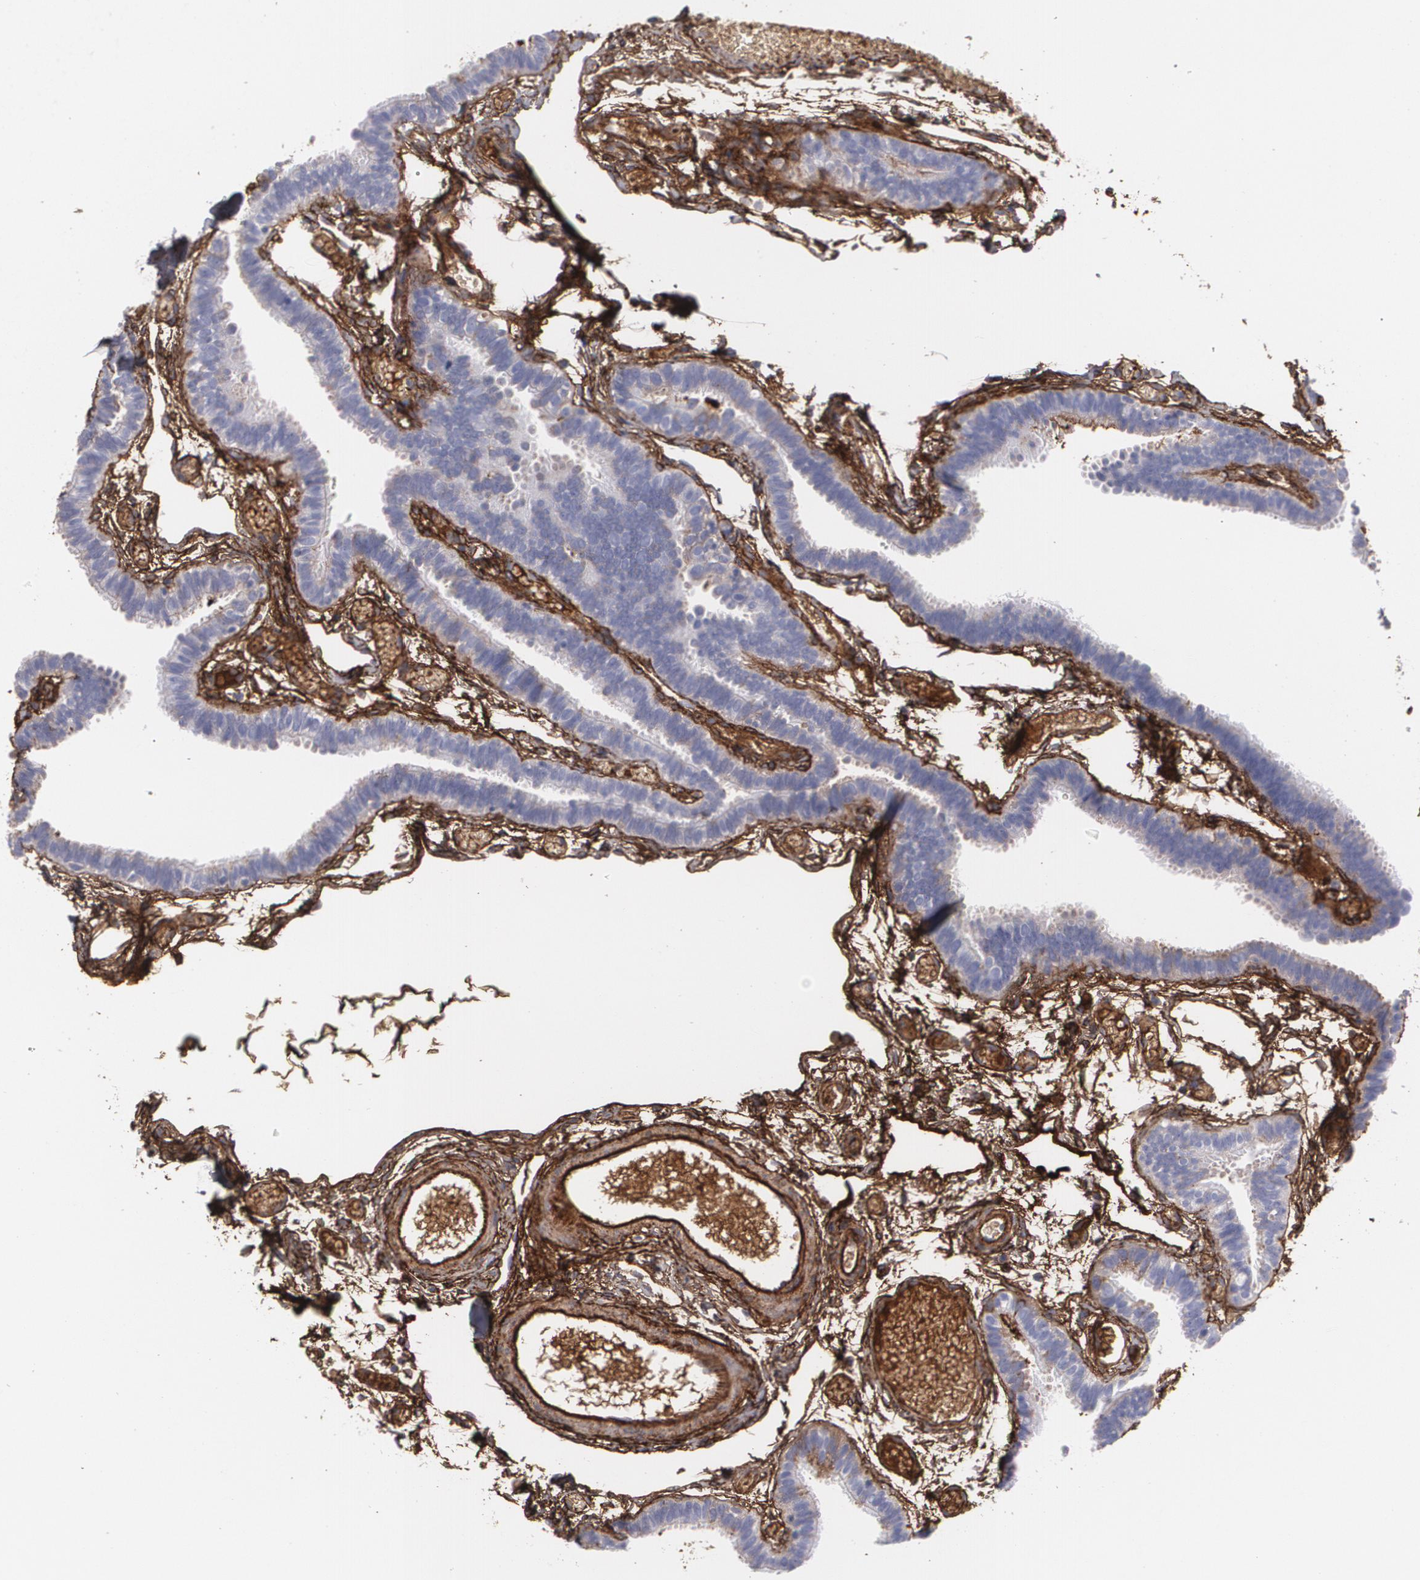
{"staining": {"intensity": "weak", "quantity": "<25%", "location": "cytoplasmic/membranous"}, "tissue": "fallopian tube", "cell_type": "Glandular cells", "image_type": "normal", "snomed": [{"axis": "morphology", "description": "Normal tissue, NOS"}, {"axis": "topography", "description": "Fallopian tube"}], "caption": "Micrograph shows no significant protein positivity in glandular cells of normal fallopian tube.", "gene": "FBLN1", "patient": {"sex": "female", "age": 29}}